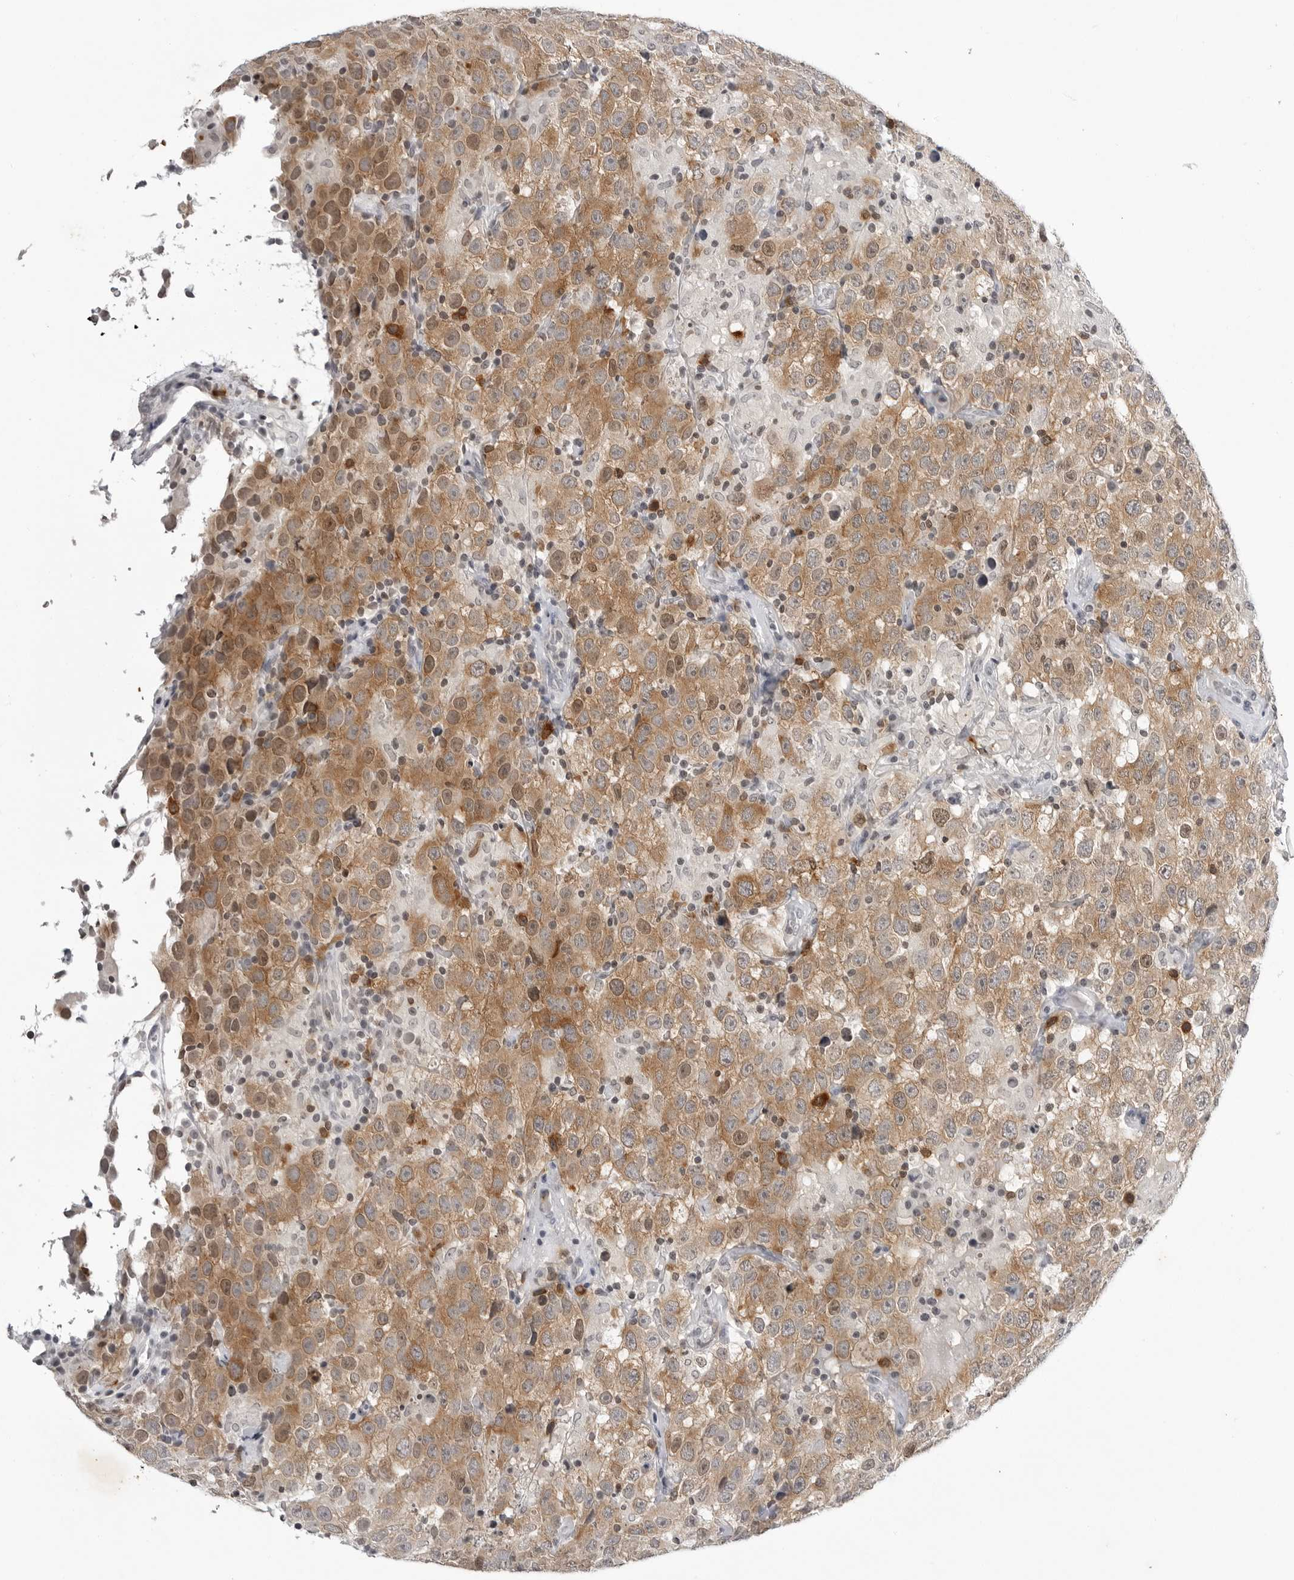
{"staining": {"intensity": "moderate", "quantity": ">75%", "location": "cytoplasmic/membranous"}, "tissue": "testis cancer", "cell_type": "Tumor cells", "image_type": "cancer", "snomed": [{"axis": "morphology", "description": "Seminoma, NOS"}, {"axis": "topography", "description": "Testis"}], "caption": "Immunohistochemistry (IHC) micrograph of neoplastic tissue: human testis seminoma stained using immunohistochemistry demonstrates medium levels of moderate protein expression localized specifically in the cytoplasmic/membranous of tumor cells, appearing as a cytoplasmic/membranous brown color.", "gene": "RRM1", "patient": {"sex": "male", "age": 41}}